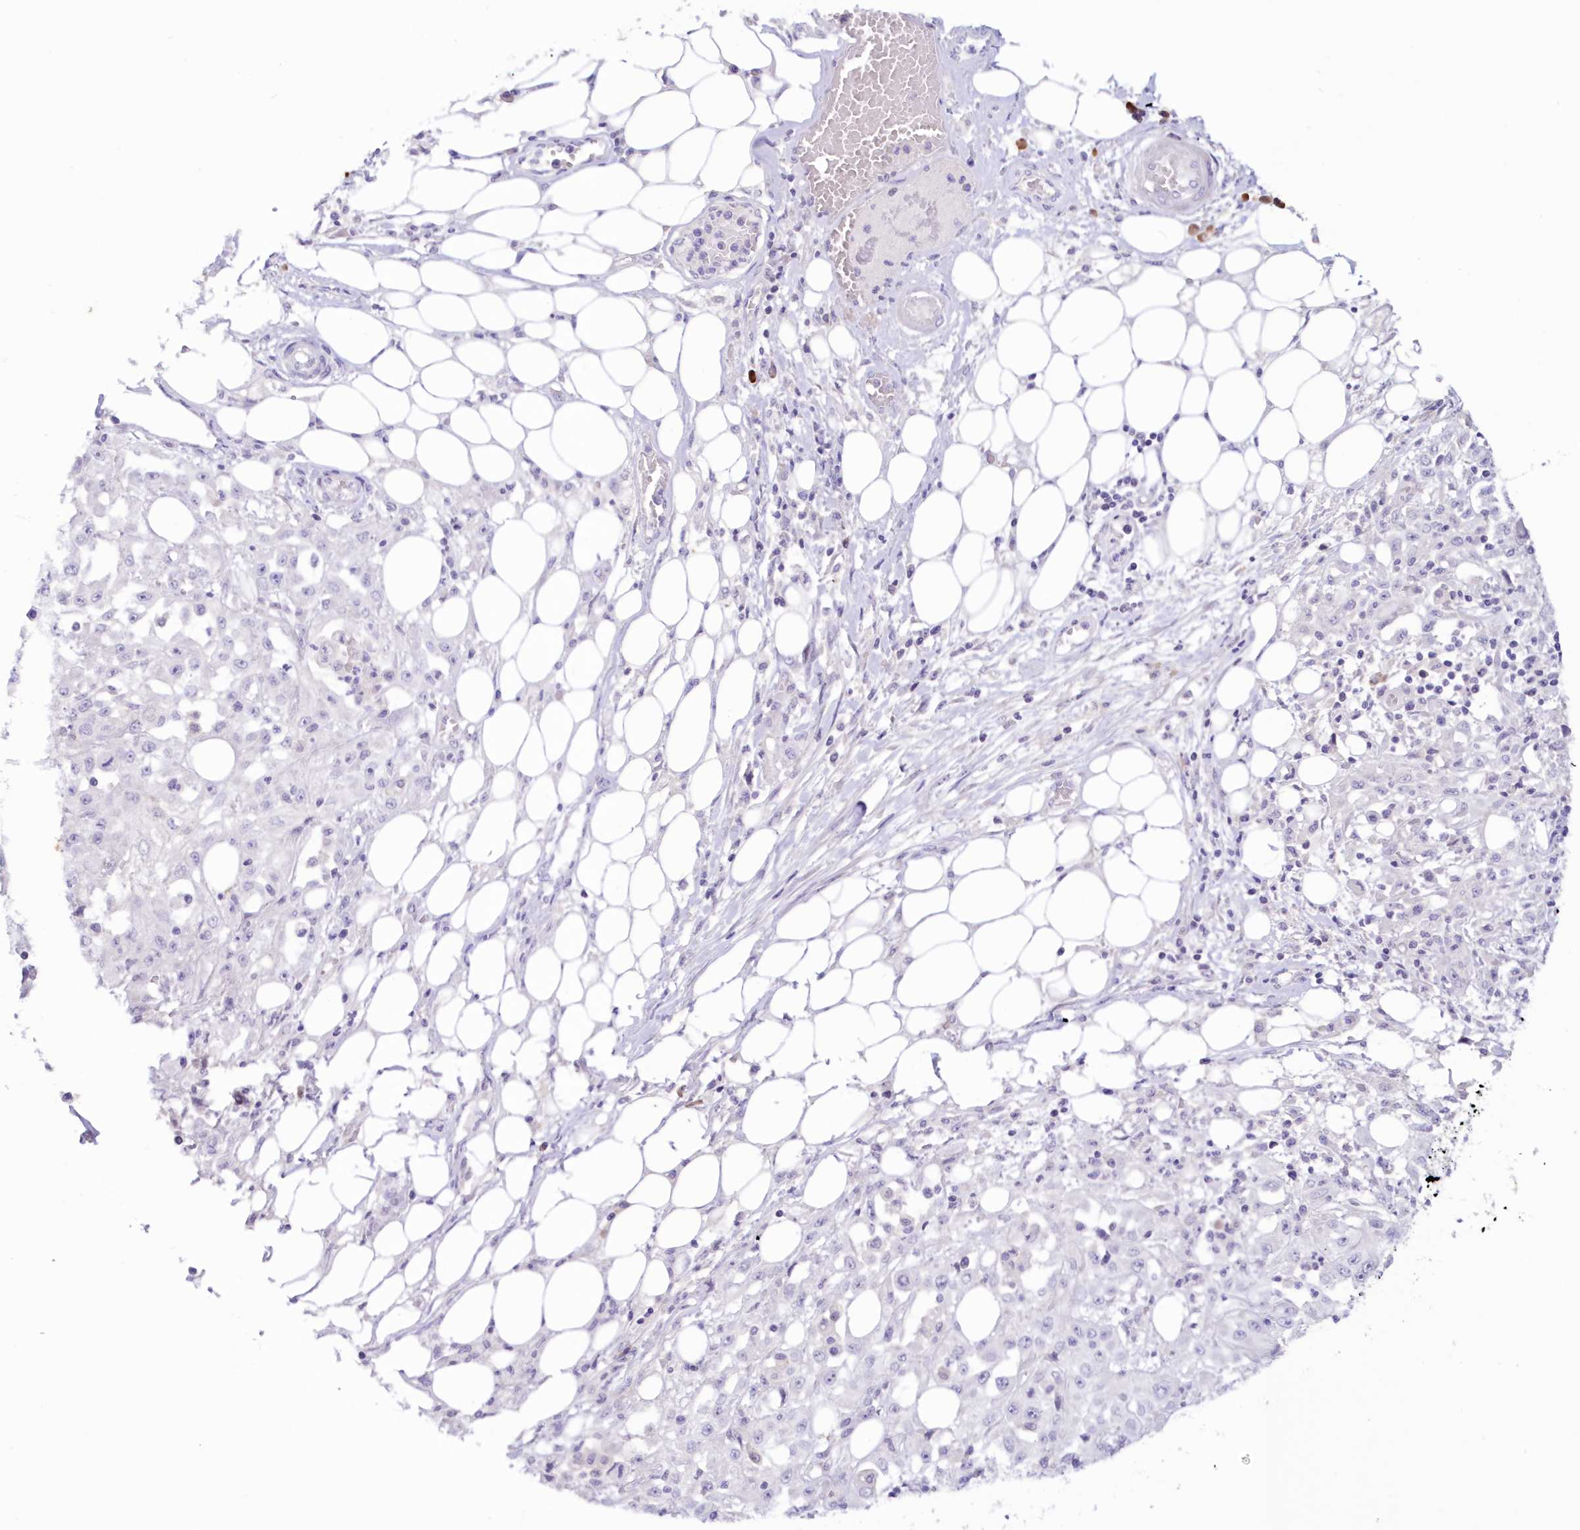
{"staining": {"intensity": "negative", "quantity": "none", "location": "none"}, "tissue": "skin cancer", "cell_type": "Tumor cells", "image_type": "cancer", "snomed": [{"axis": "morphology", "description": "Squamous cell carcinoma, NOS"}, {"axis": "morphology", "description": "Squamous cell carcinoma, metastatic, NOS"}, {"axis": "topography", "description": "Skin"}, {"axis": "topography", "description": "Lymph node"}], "caption": "Immunohistochemistry histopathology image of human skin metastatic squamous cell carcinoma stained for a protein (brown), which demonstrates no expression in tumor cells.", "gene": "SNED1", "patient": {"sex": "male", "age": 75}}